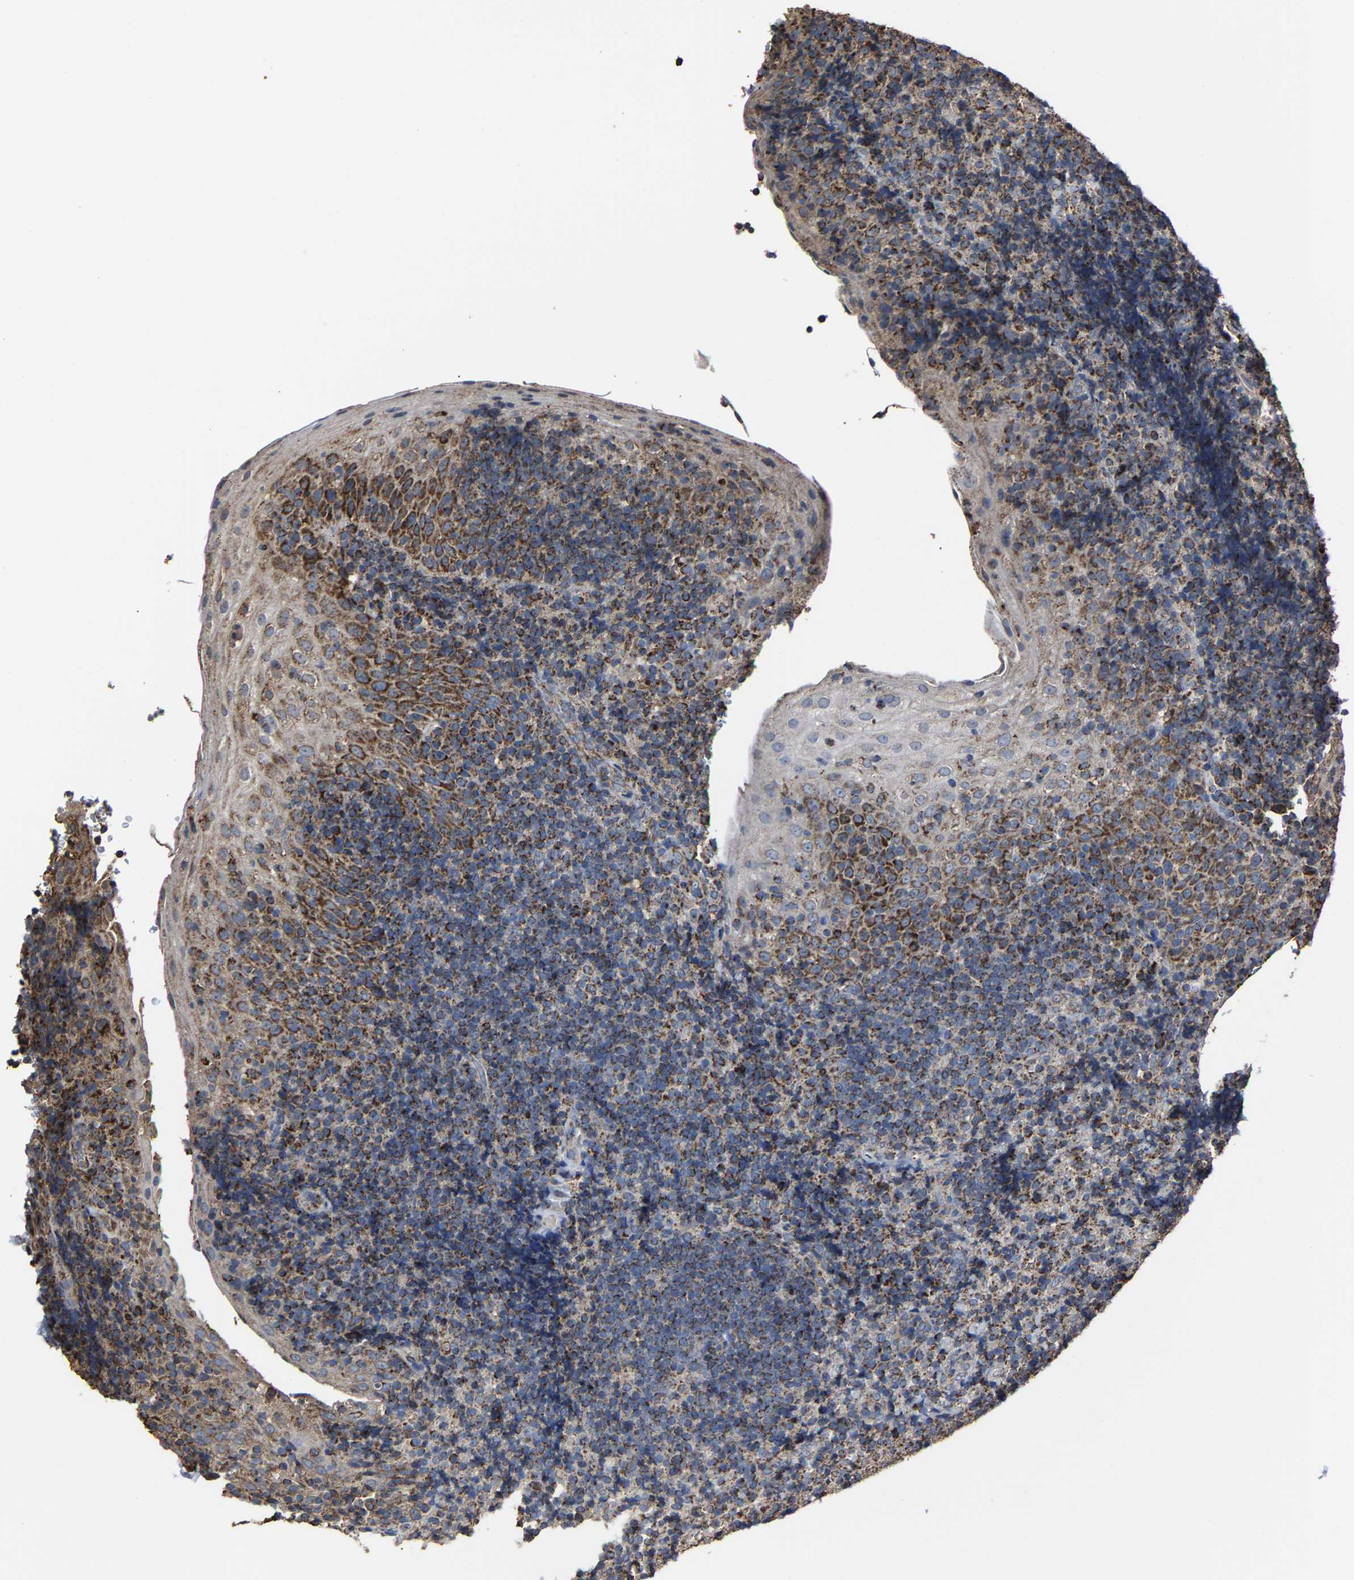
{"staining": {"intensity": "strong", "quantity": ">75%", "location": "cytoplasmic/membranous"}, "tissue": "tonsil", "cell_type": "Germinal center cells", "image_type": "normal", "snomed": [{"axis": "morphology", "description": "Normal tissue, NOS"}, {"axis": "topography", "description": "Tonsil"}], "caption": "Immunohistochemical staining of benign tonsil reveals >75% levels of strong cytoplasmic/membranous protein staining in about >75% of germinal center cells.", "gene": "NDUFV3", "patient": {"sex": "male", "age": 37}}